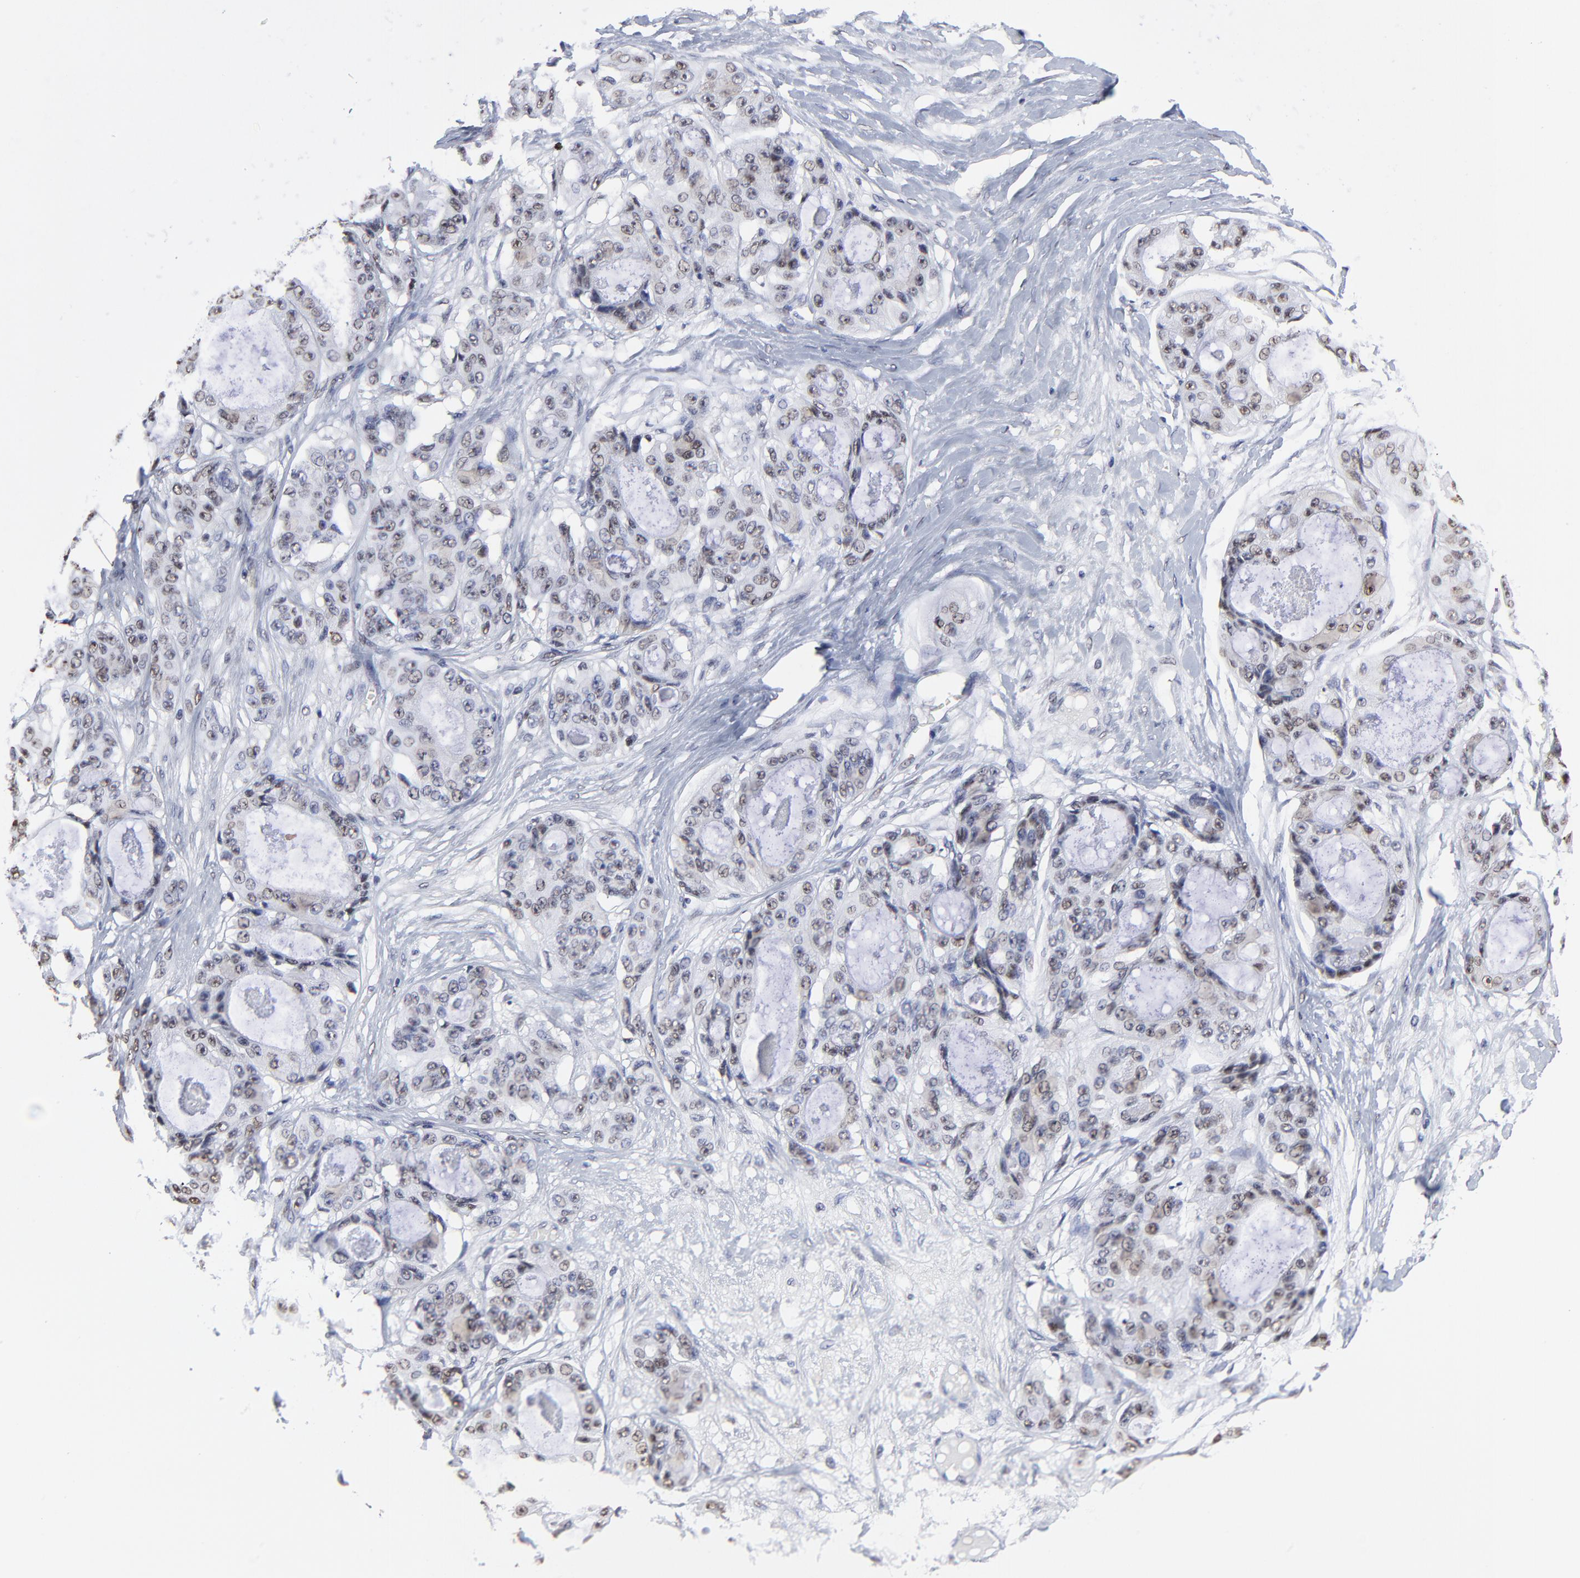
{"staining": {"intensity": "weak", "quantity": "25%-75%", "location": "nuclear"}, "tissue": "ovarian cancer", "cell_type": "Tumor cells", "image_type": "cancer", "snomed": [{"axis": "morphology", "description": "Carcinoma, endometroid"}, {"axis": "topography", "description": "Ovary"}], "caption": "Endometroid carcinoma (ovarian) stained with DAB immunohistochemistry (IHC) displays low levels of weak nuclear expression in approximately 25%-75% of tumor cells.", "gene": "ZMYM3", "patient": {"sex": "female", "age": 61}}